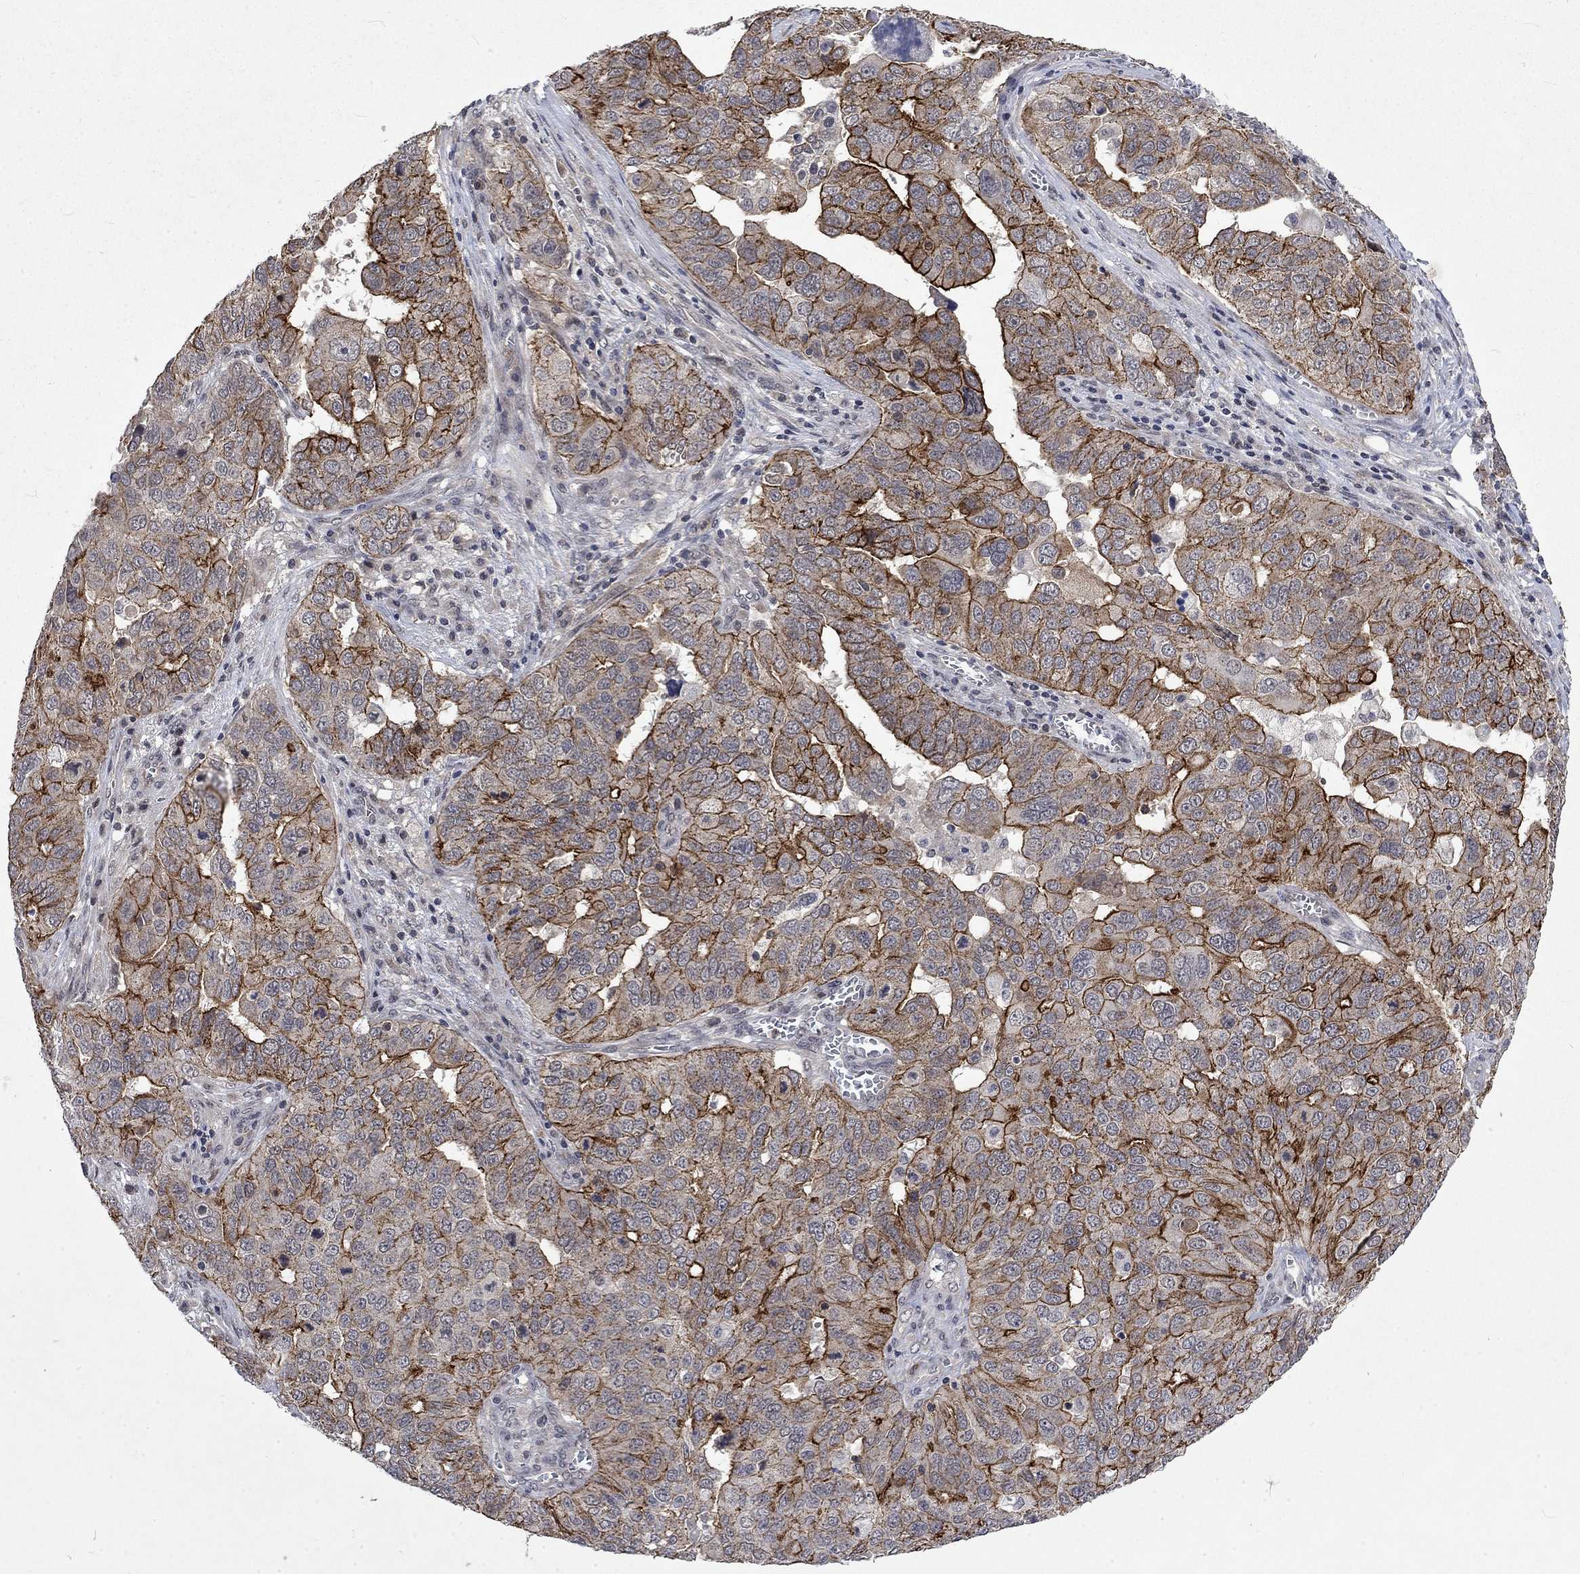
{"staining": {"intensity": "strong", "quantity": "25%-75%", "location": "cytoplasmic/membranous"}, "tissue": "ovarian cancer", "cell_type": "Tumor cells", "image_type": "cancer", "snomed": [{"axis": "morphology", "description": "Carcinoma, endometroid"}, {"axis": "topography", "description": "Soft tissue"}, {"axis": "topography", "description": "Ovary"}], "caption": "A high-resolution histopathology image shows IHC staining of ovarian cancer (endometroid carcinoma), which exhibits strong cytoplasmic/membranous positivity in about 25%-75% of tumor cells. The protein of interest is shown in brown color, while the nuclei are stained blue.", "gene": "PPP1R9A", "patient": {"sex": "female", "age": 52}}